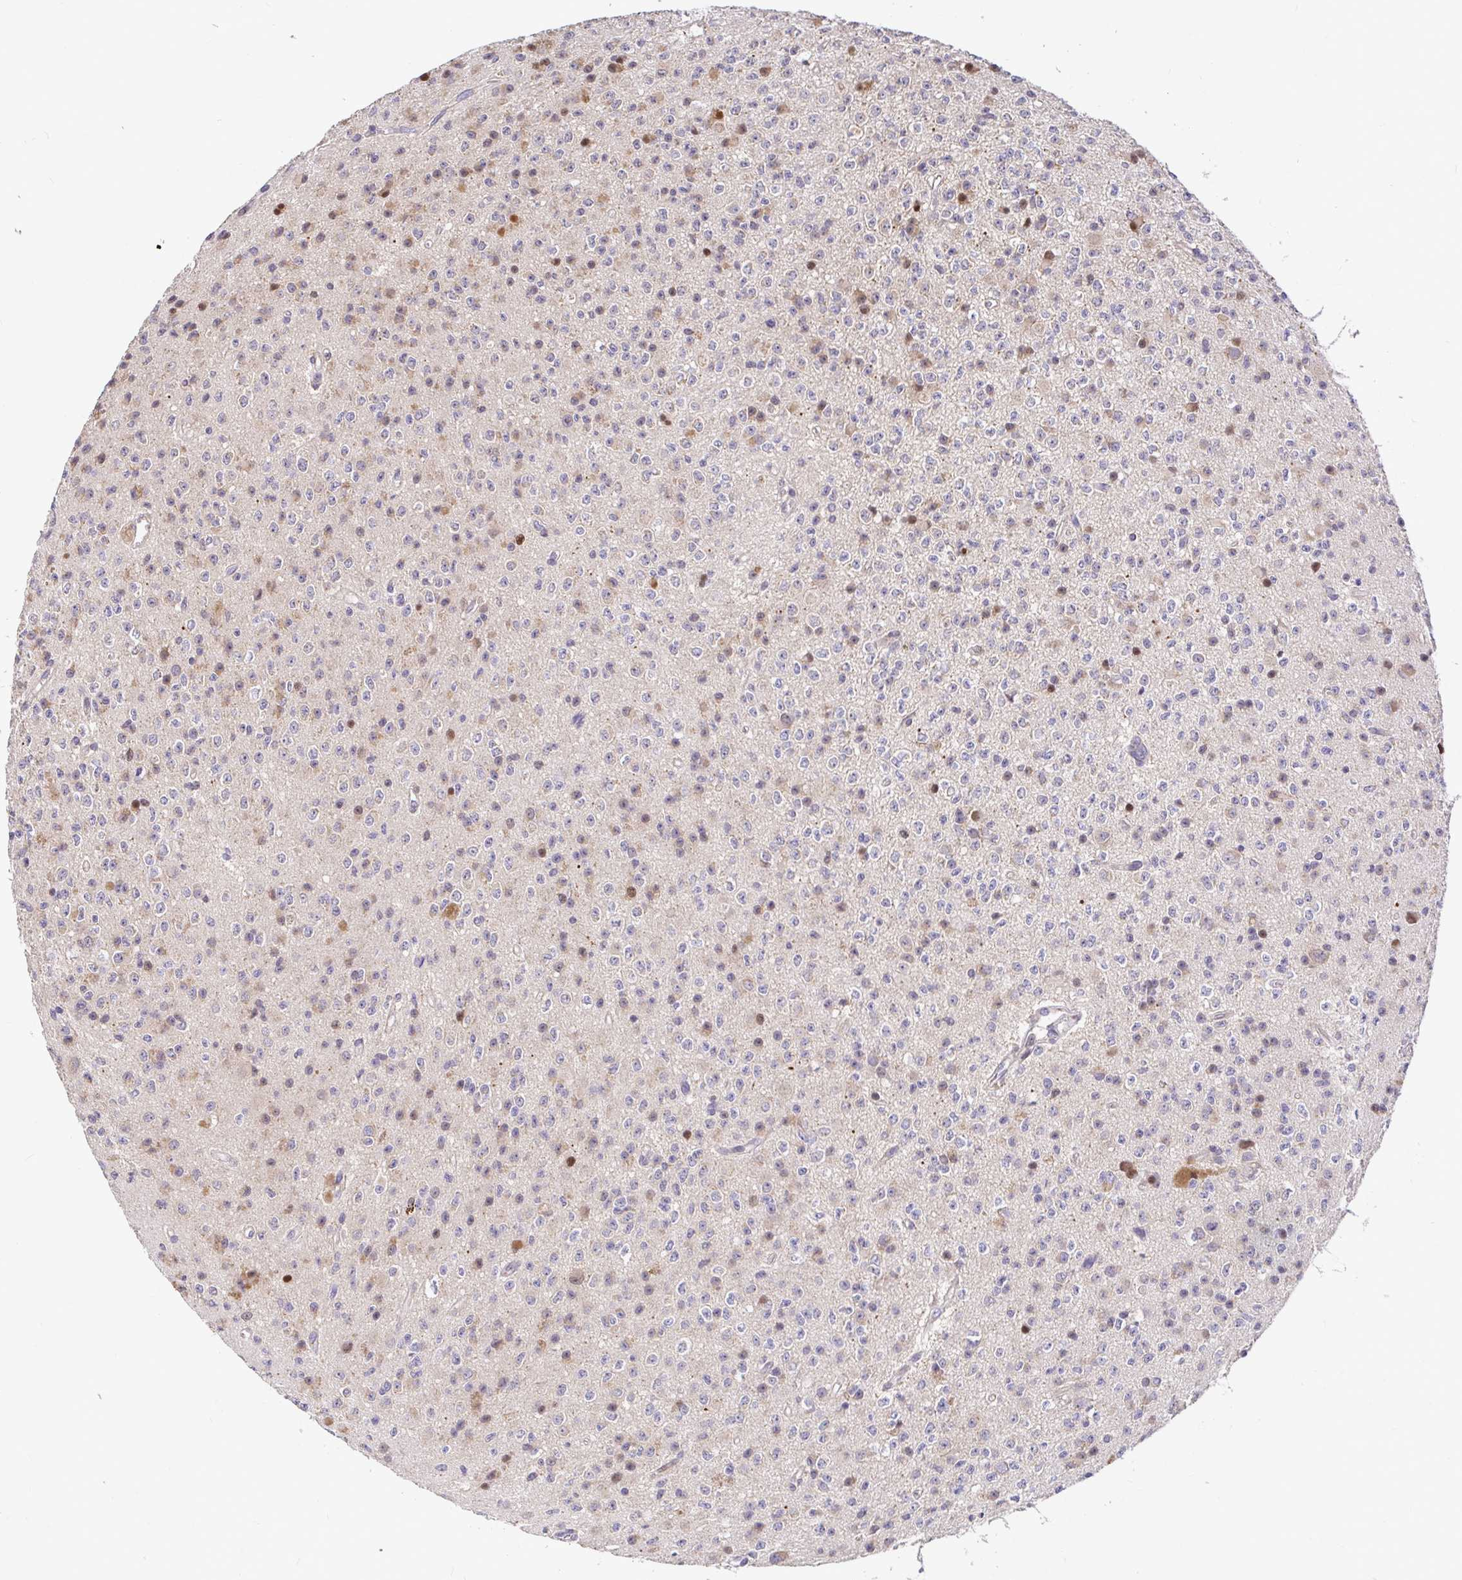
{"staining": {"intensity": "weak", "quantity": "25%-75%", "location": "cytoplasmic/membranous"}, "tissue": "glioma", "cell_type": "Tumor cells", "image_type": "cancer", "snomed": [{"axis": "morphology", "description": "Glioma, malignant, High grade"}, {"axis": "topography", "description": "Brain"}], "caption": "This micrograph demonstrates malignant high-grade glioma stained with IHC to label a protein in brown. The cytoplasmic/membranous of tumor cells show weak positivity for the protein. Nuclei are counter-stained blue.", "gene": "ELP1", "patient": {"sex": "male", "age": 36}}